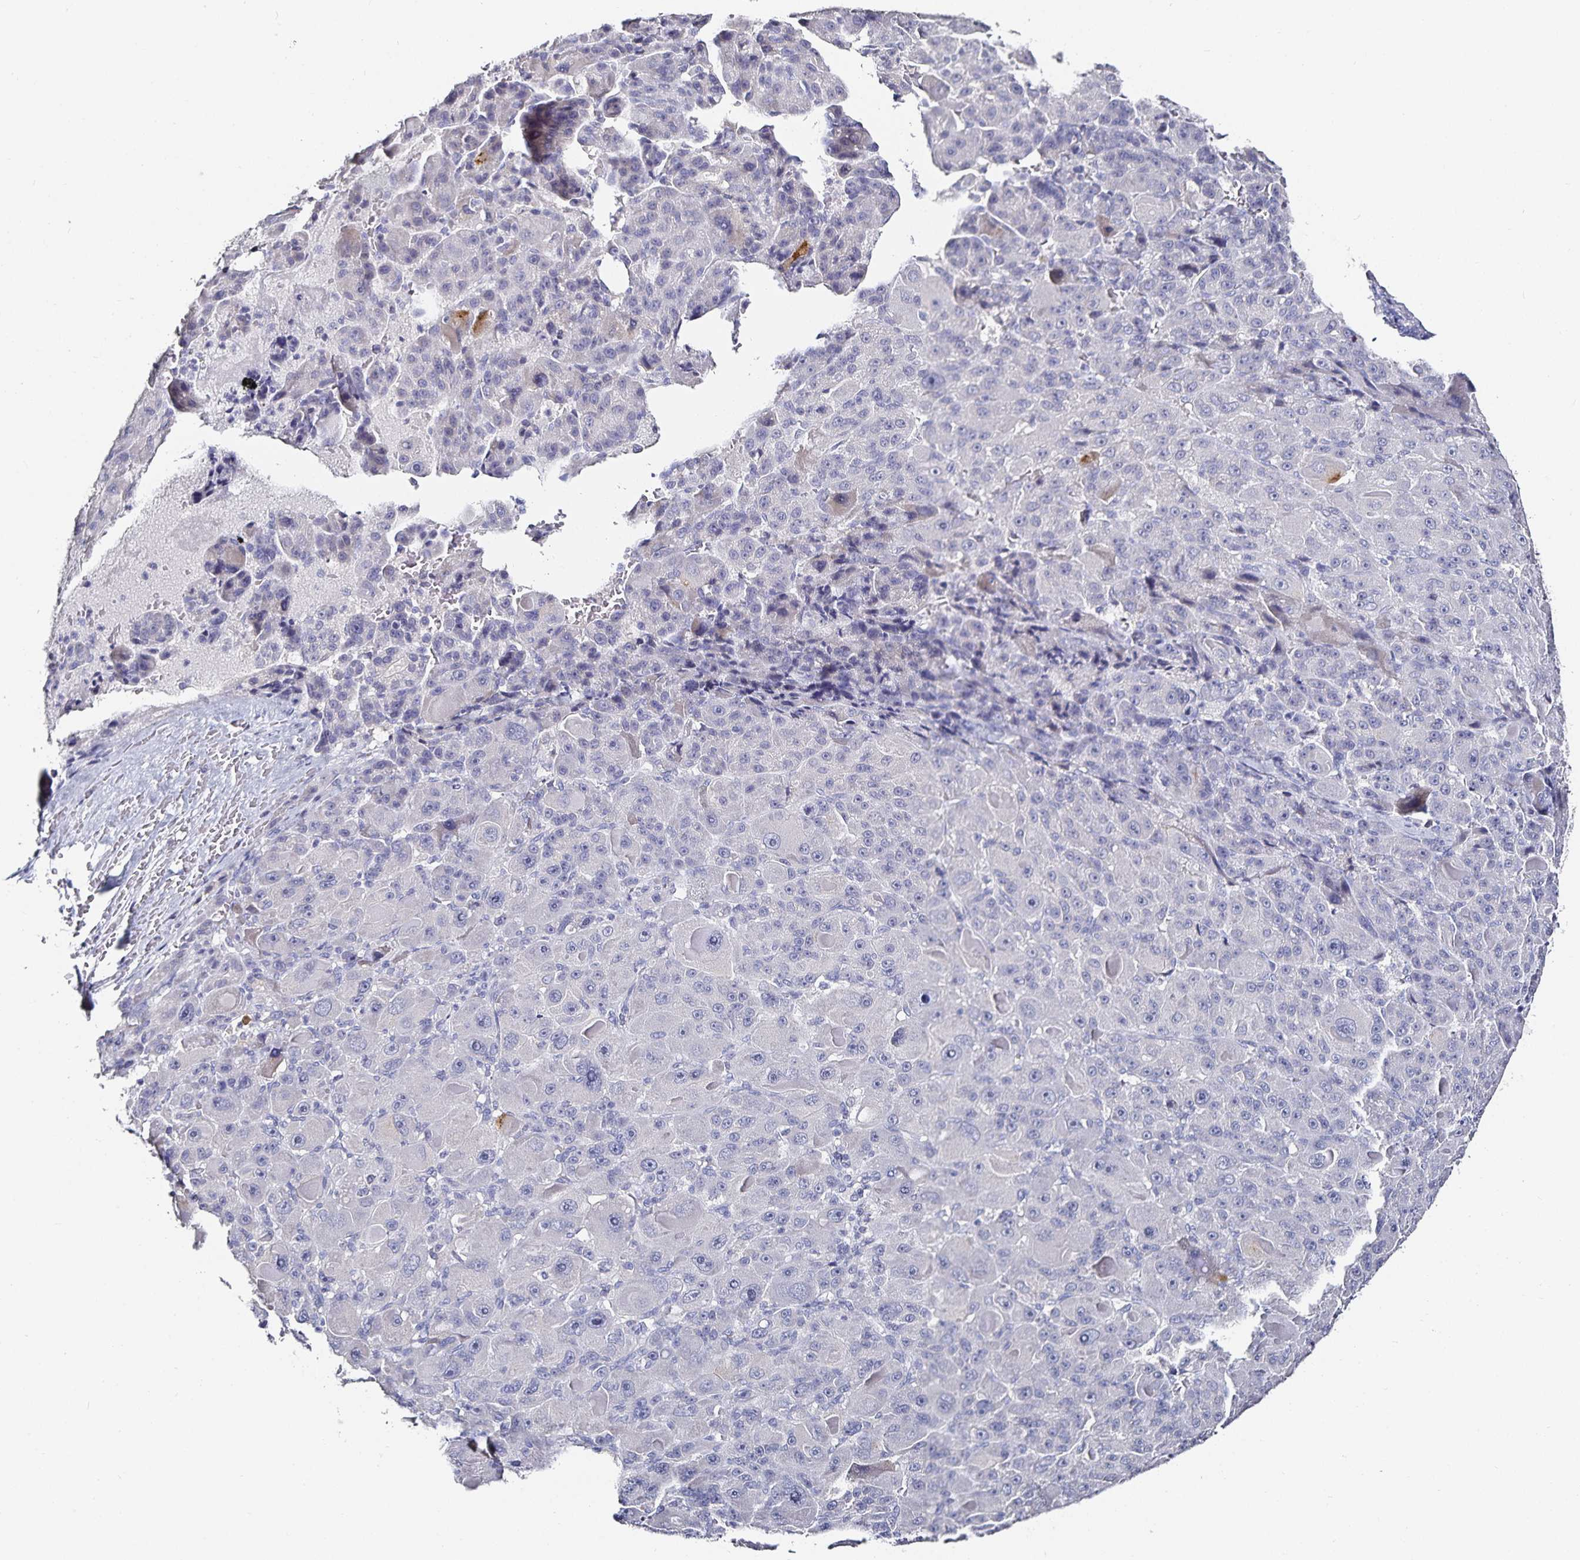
{"staining": {"intensity": "negative", "quantity": "none", "location": "none"}, "tissue": "liver cancer", "cell_type": "Tumor cells", "image_type": "cancer", "snomed": [{"axis": "morphology", "description": "Carcinoma, Hepatocellular, NOS"}, {"axis": "topography", "description": "Liver"}], "caption": "Immunohistochemical staining of human liver cancer demonstrates no significant positivity in tumor cells.", "gene": "TTR", "patient": {"sex": "male", "age": 76}}